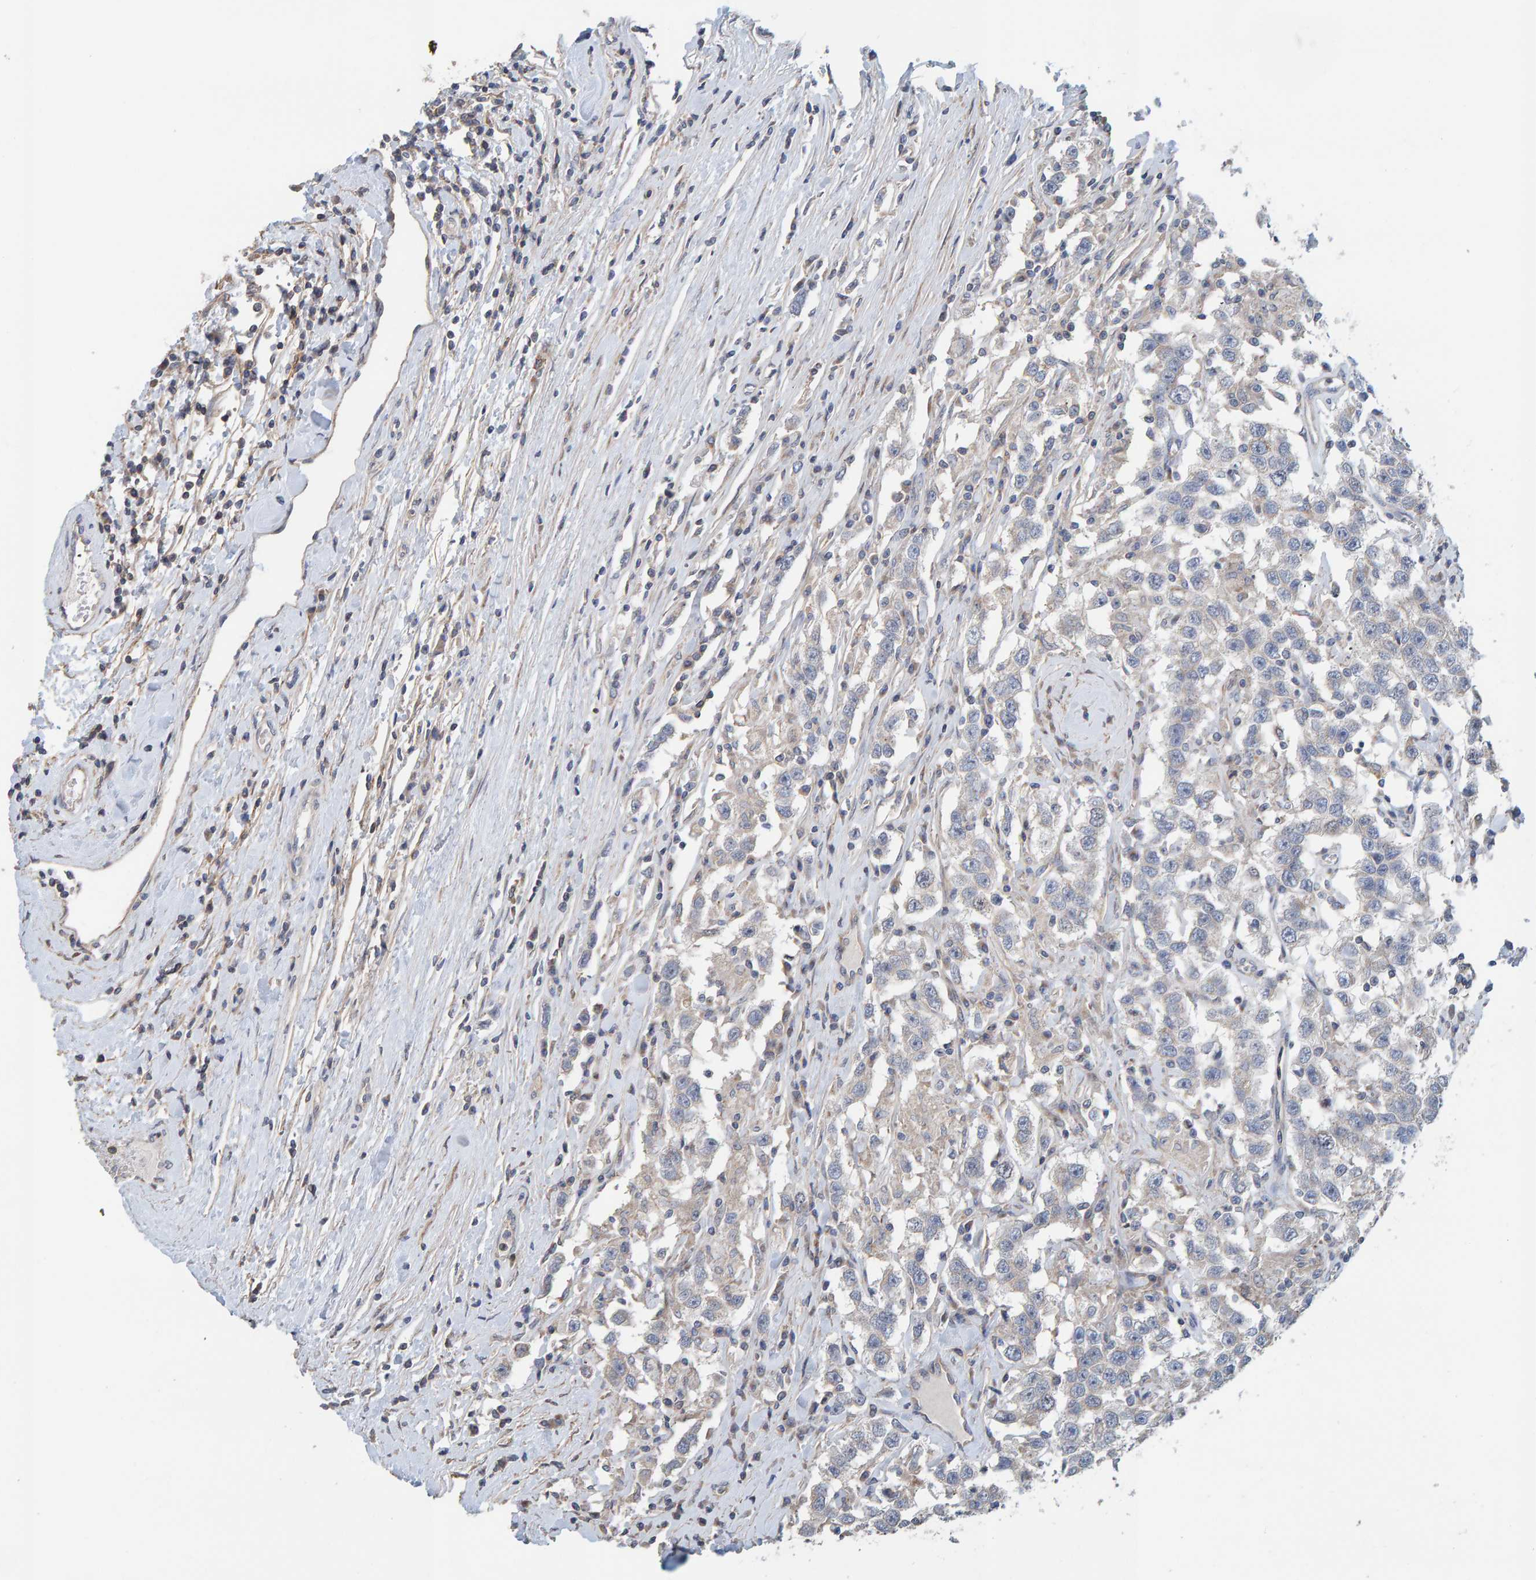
{"staining": {"intensity": "negative", "quantity": "none", "location": "none"}, "tissue": "testis cancer", "cell_type": "Tumor cells", "image_type": "cancer", "snomed": [{"axis": "morphology", "description": "Seminoma, NOS"}, {"axis": "topography", "description": "Testis"}], "caption": "Immunohistochemistry (IHC) image of human testis cancer (seminoma) stained for a protein (brown), which shows no positivity in tumor cells. (DAB immunohistochemistry (IHC) with hematoxylin counter stain).", "gene": "RGP1", "patient": {"sex": "male", "age": 41}}